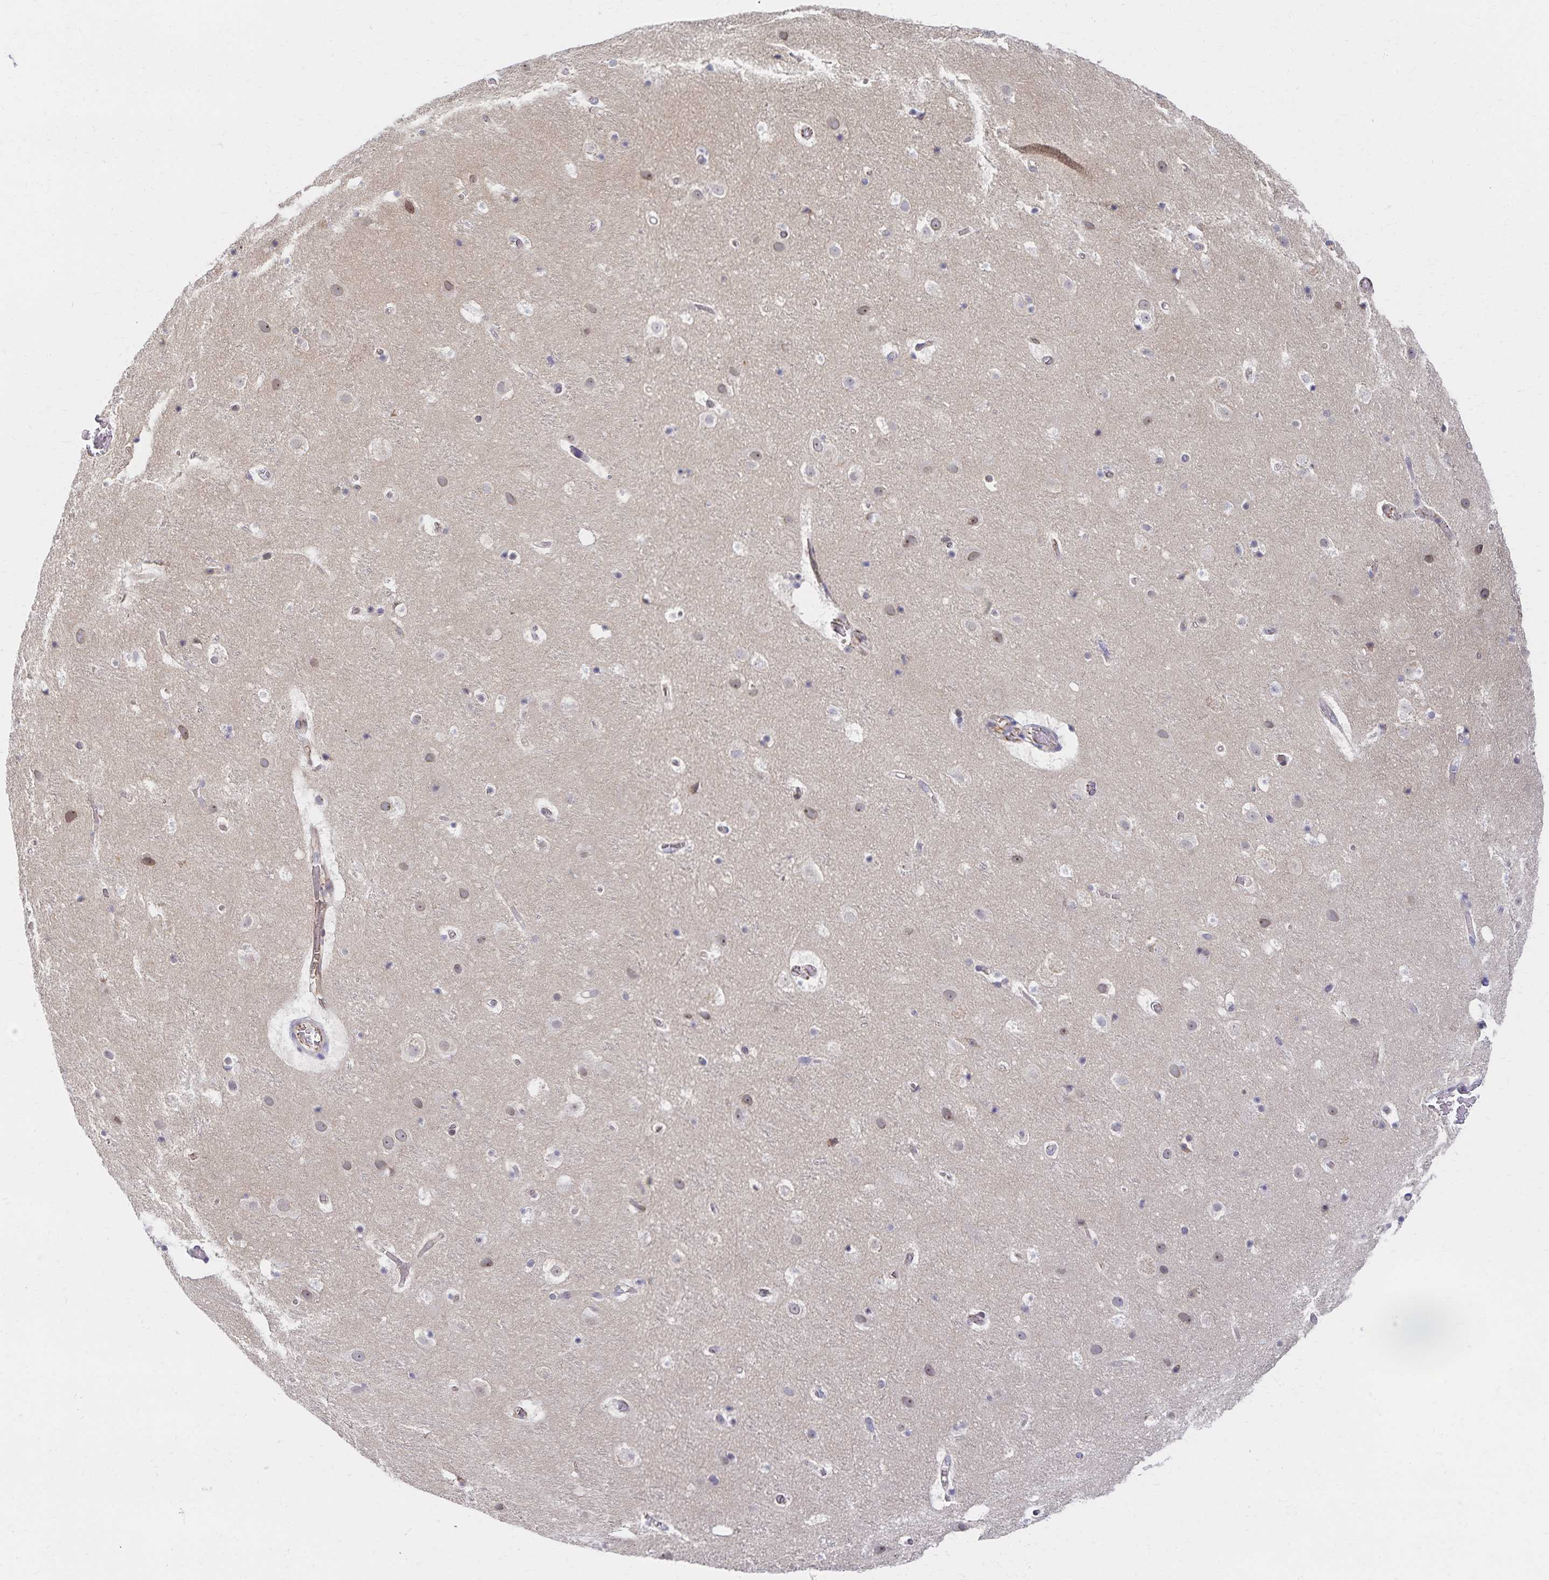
{"staining": {"intensity": "negative", "quantity": "none", "location": "none"}, "tissue": "cerebral cortex", "cell_type": "Endothelial cells", "image_type": "normal", "snomed": [{"axis": "morphology", "description": "Normal tissue, NOS"}, {"axis": "topography", "description": "Cerebral cortex"}], "caption": "Endothelial cells show no significant staining in benign cerebral cortex. (DAB (3,3'-diaminobenzidine) IHC with hematoxylin counter stain).", "gene": "RAB9B", "patient": {"sex": "female", "age": 42}}